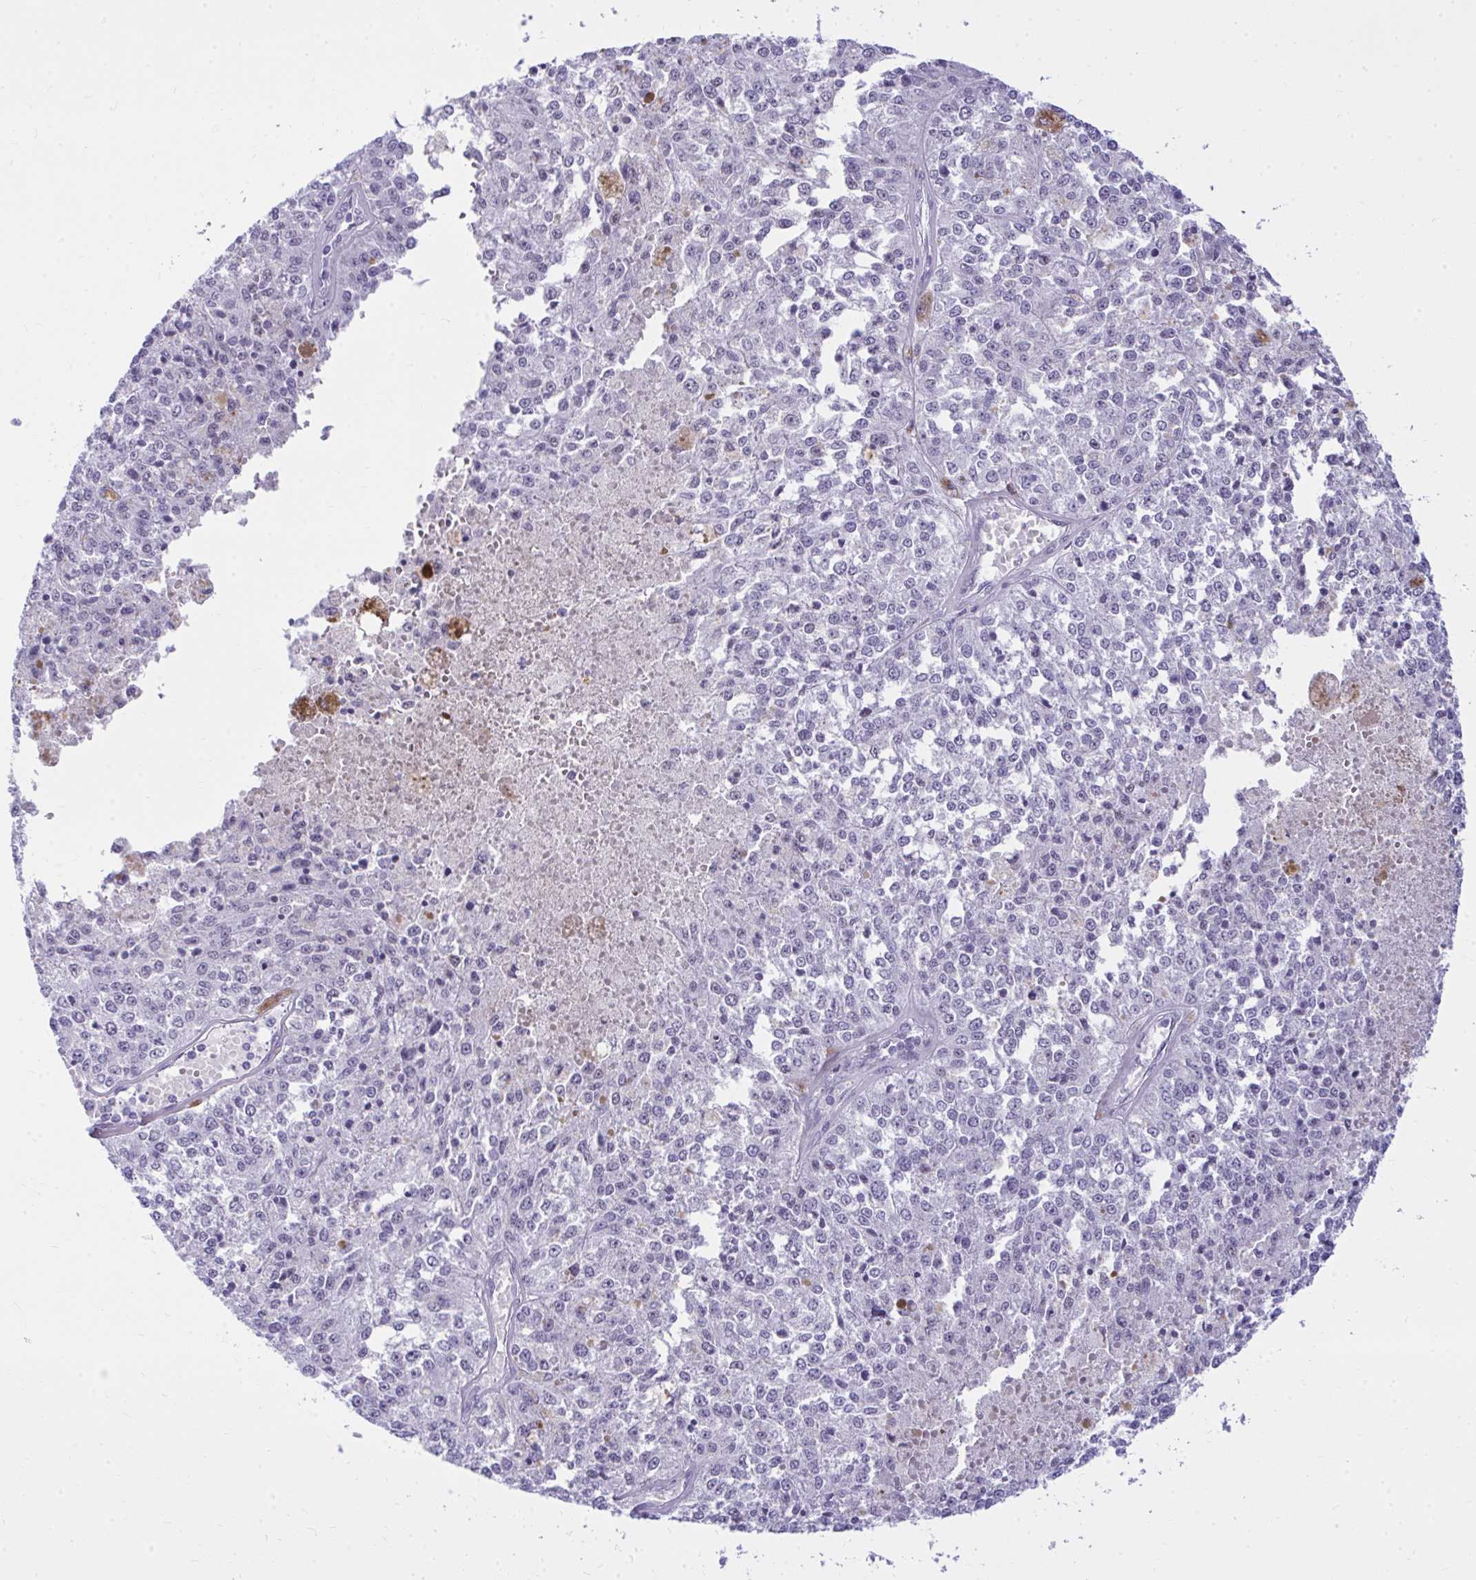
{"staining": {"intensity": "negative", "quantity": "none", "location": "none"}, "tissue": "melanoma", "cell_type": "Tumor cells", "image_type": "cancer", "snomed": [{"axis": "morphology", "description": "Malignant melanoma, Metastatic site"}, {"axis": "topography", "description": "Lymph node"}], "caption": "High magnification brightfield microscopy of melanoma stained with DAB (3,3'-diaminobenzidine) (brown) and counterstained with hematoxylin (blue): tumor cells show no significant staining.", "gene": "OR5F1", "patient": {"sex": "female", "age": 64}}